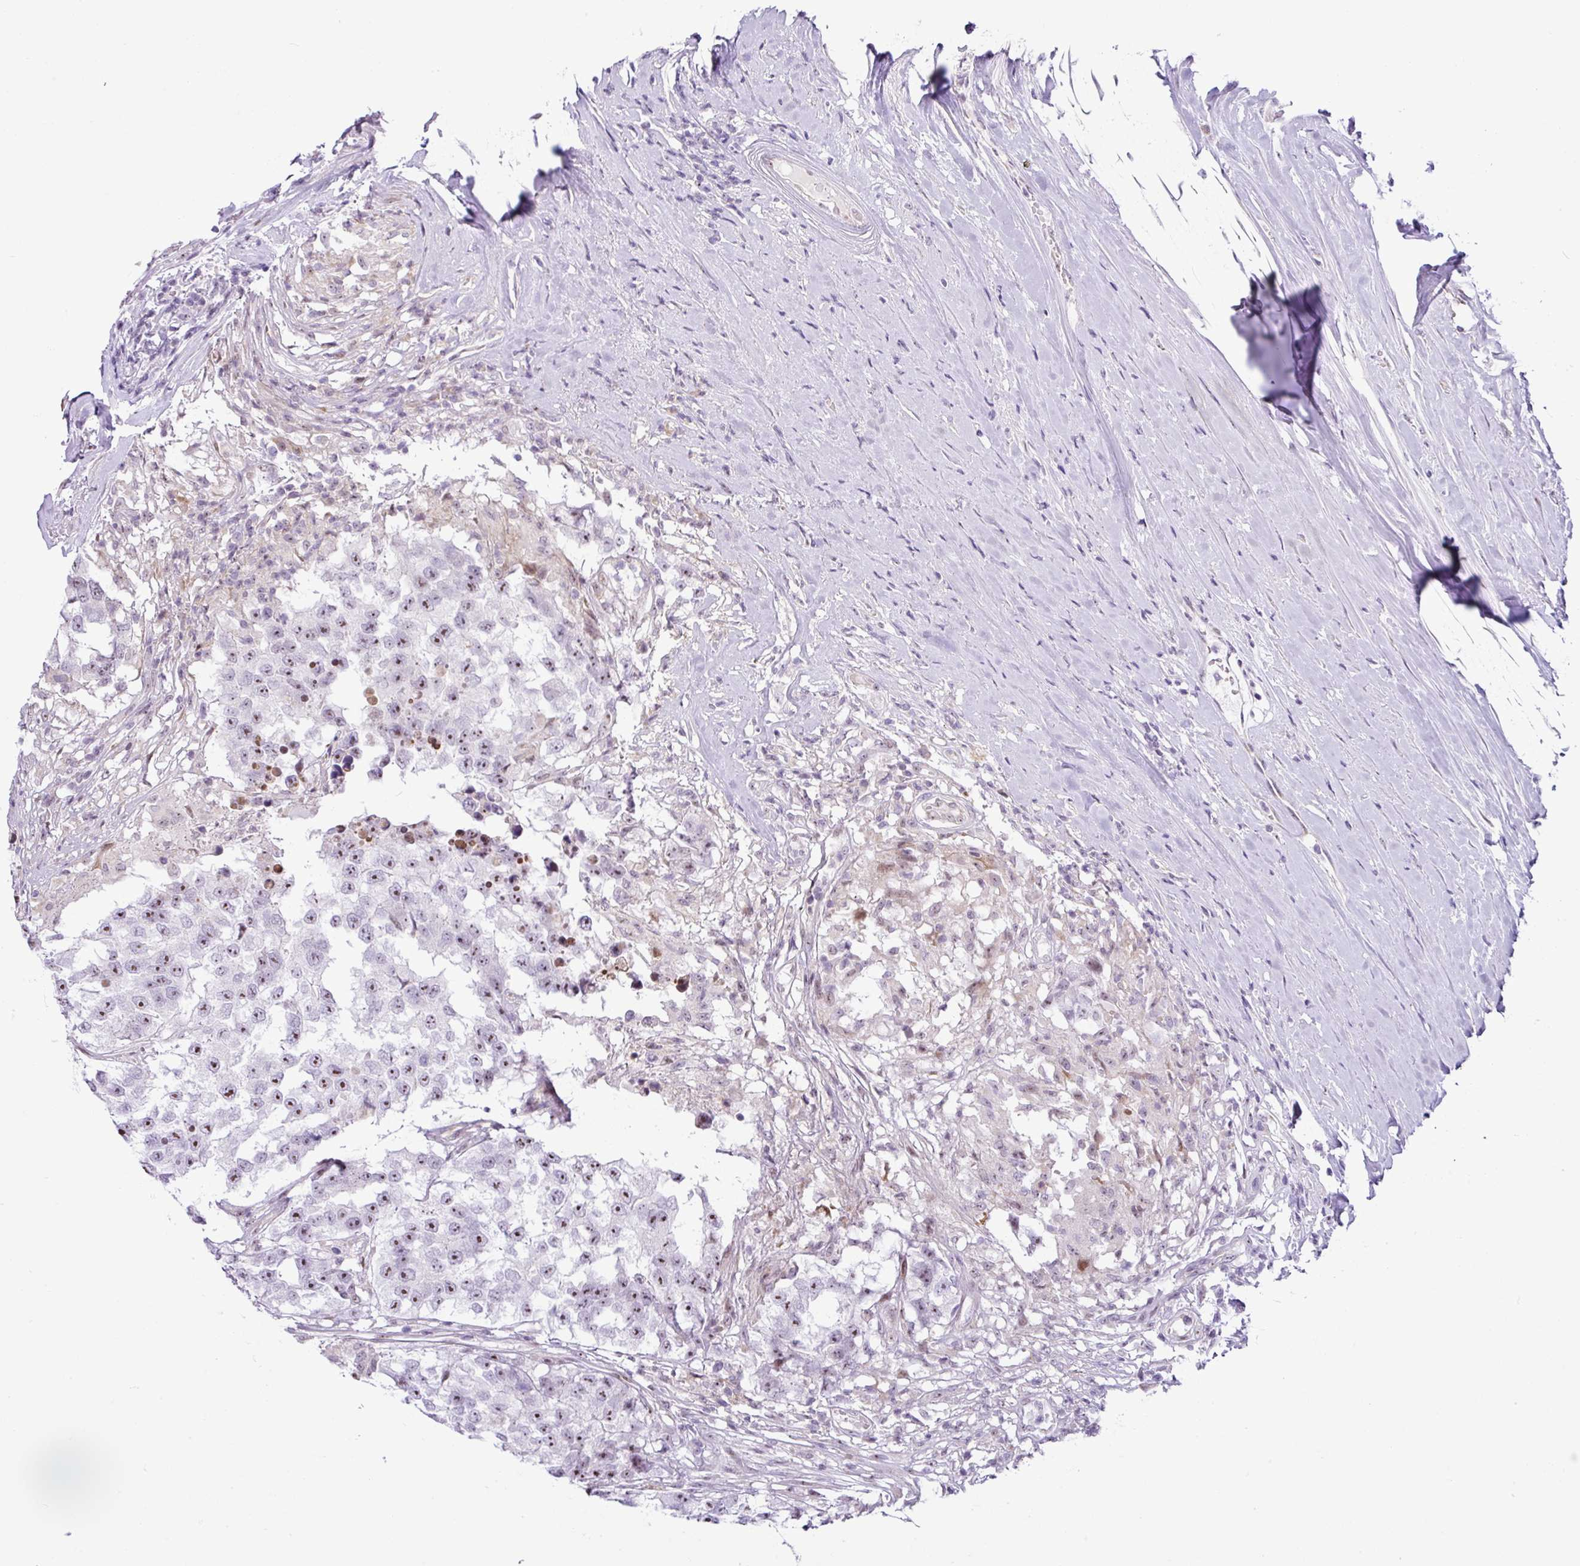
{"staining": {"intensity": "moderate", "quantity": "<25%", "location": "nuclear"}, "tissue": "testis cancer", "cell_type": "Tumor cells", "image_type": "cancer", "snomed": [{"axis": "morphology", "description": "Carcinoma, Embryonal, NOS"}, {"axis": "topography", "description": "Testis"}], "caption": "Protein positivity by immunohistochemistry shows moderate nuclear staining in approximately <25% of tumor cells in embryonal carcinoma (testis). The staining was performed using DAB to visualize the protein expression in brown, while the nuclei were stained in blue with hematoxylin (Magnification: 20x).", "gene": "NDUFB2", "patient": {"sex": "male", "age": 83}}